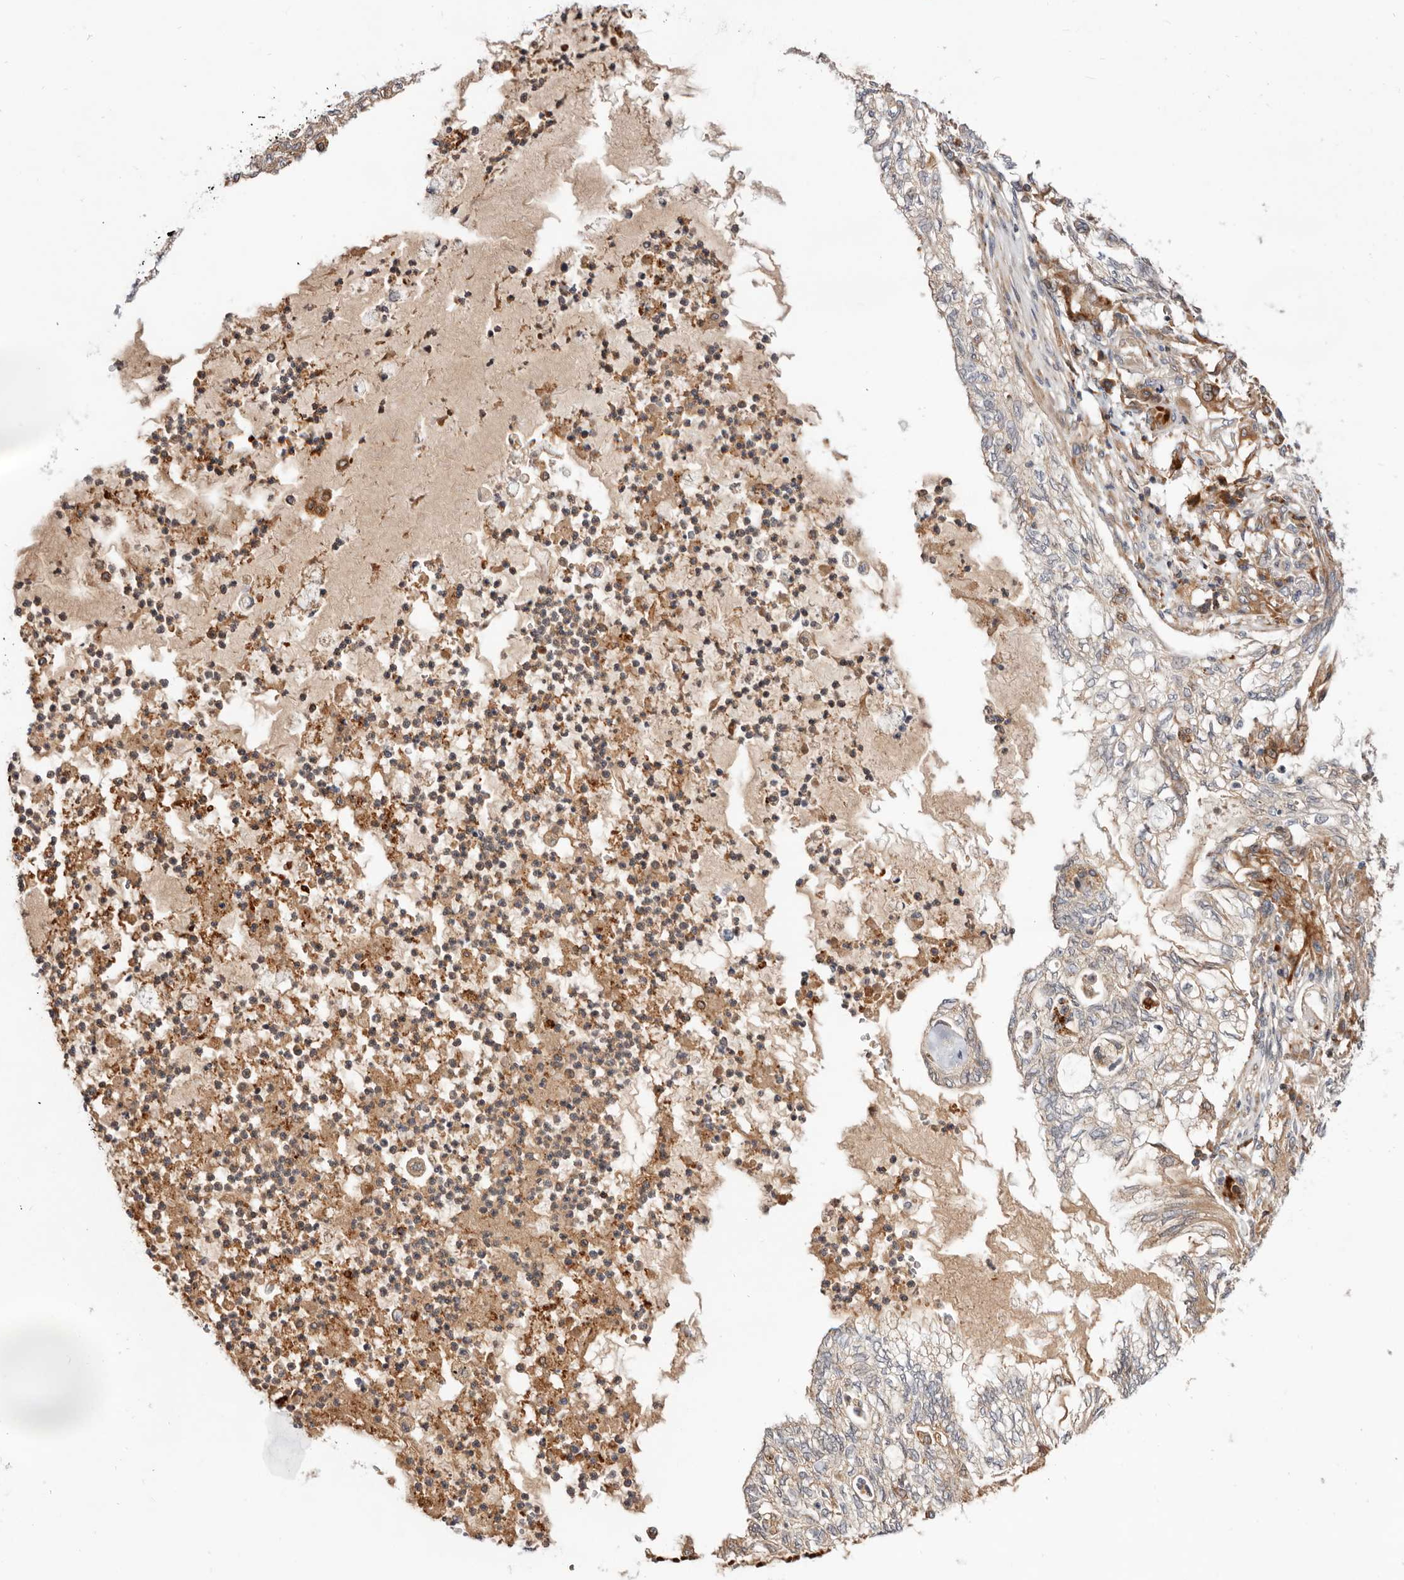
{"staining": {"intensity": "weak", "quantity": "<25%", "location": "cytoplasmic/membranous"}, "tissue": "lung cancer", "cell_type": "Tumor cells", "image_type": "cancer", "snomed": [{"axis": "morphology", "description": "Adenocarcinoma, NOS"}, {"axis": "topography", "description": "Lung"}], "caption": "IHC of lung cancer demonstrates no expression in tumor cells.", "gene": "RNF213", "patient": {"sex": "female", "age": 70}}